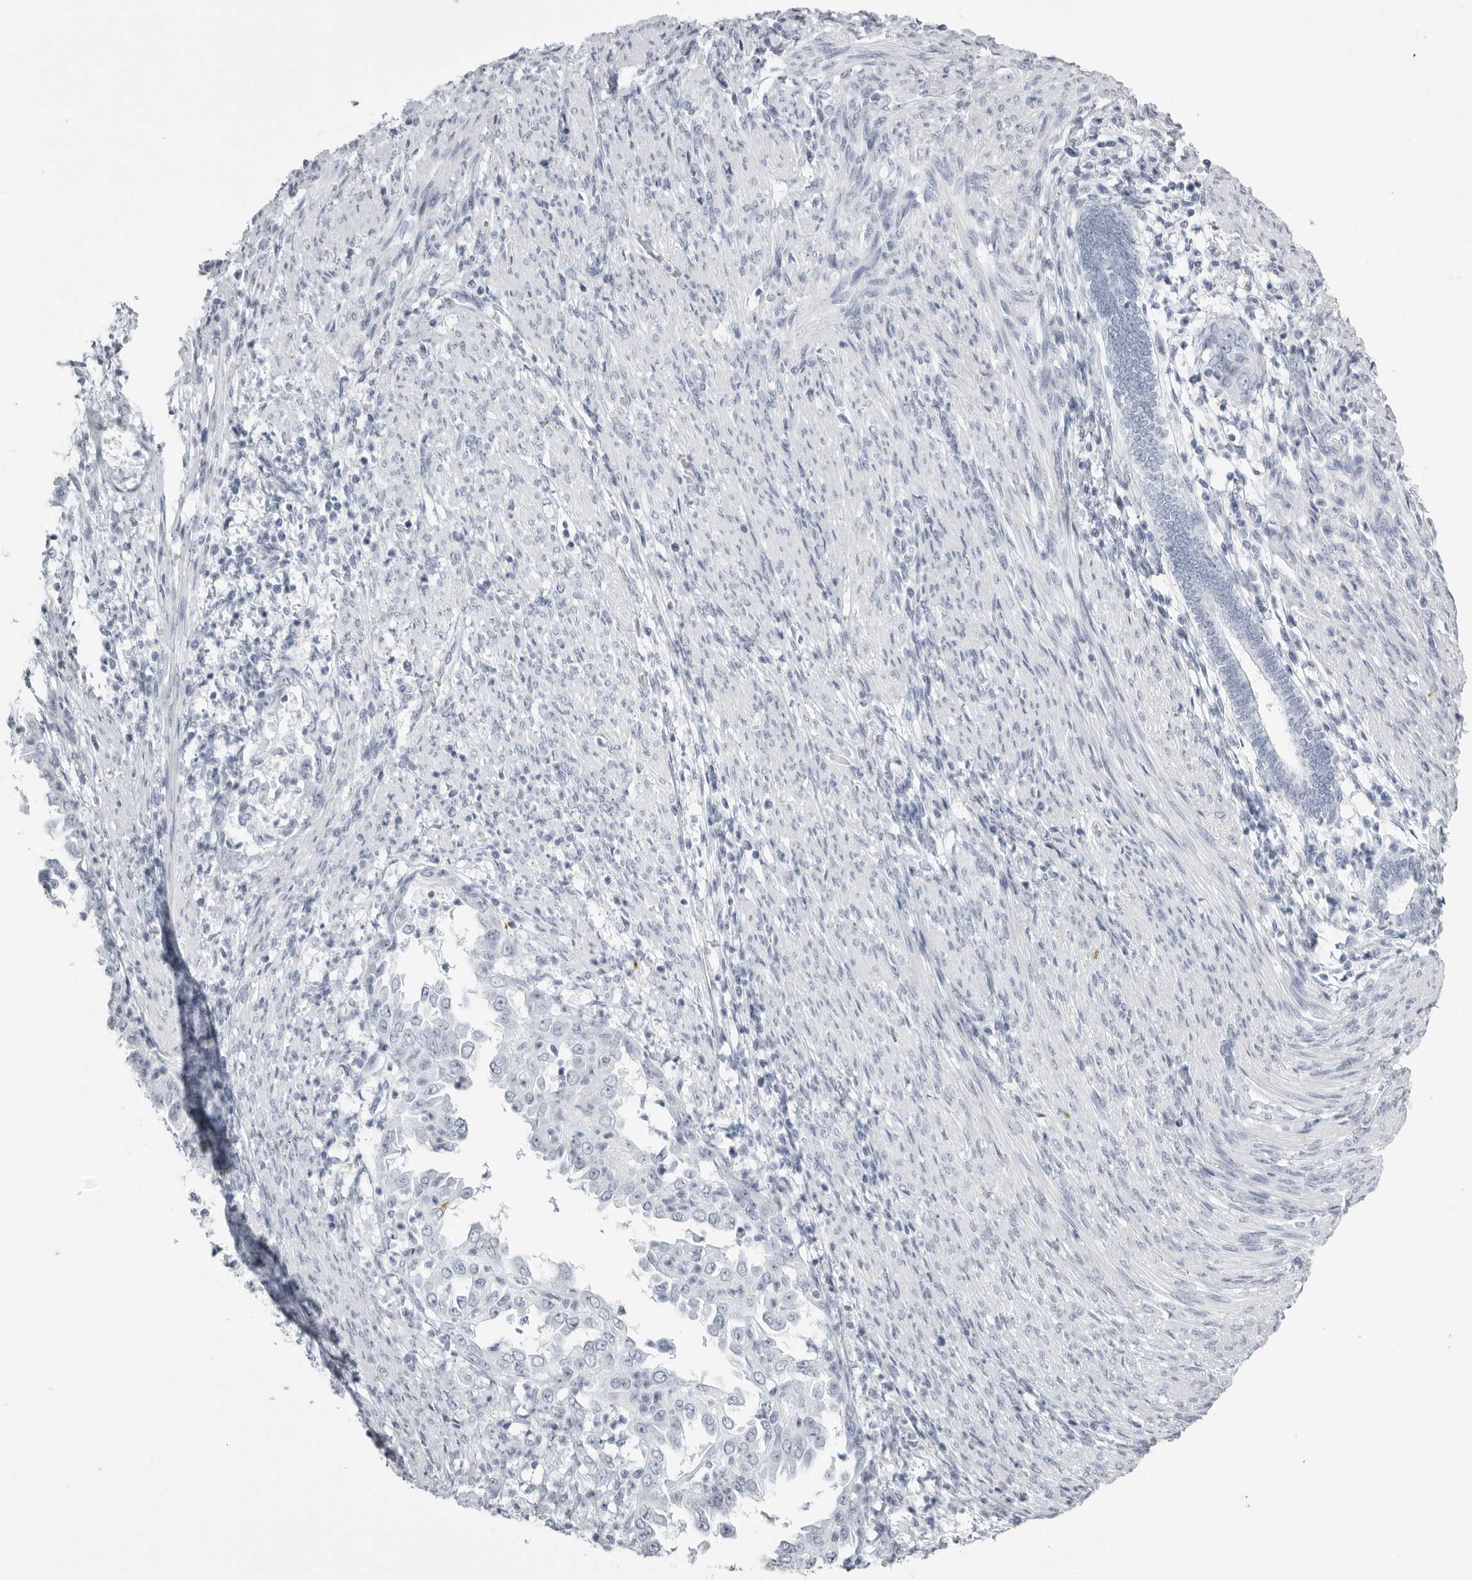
{"staining": {"intensity": "negative", "quantity": "none", "location": "none"}, "tissue": "endometrial cancer", "cell_type": "Tumor cells", "image_type": "cancer", "snomed": [{"axis": "morphology", "description": "Adenocarcinoma, NOS"}, {"axis": "topography", "description": "Endometrium"}], "caption": "IHC photomicrograph of human endometrial cancer stained for a protein (brown), which exhibits no positivity in tumor cells. (DAB immunohistochemistry, high magnification).", "gene": "KLK9", "patient": {"sex": "female", "age": 85}}